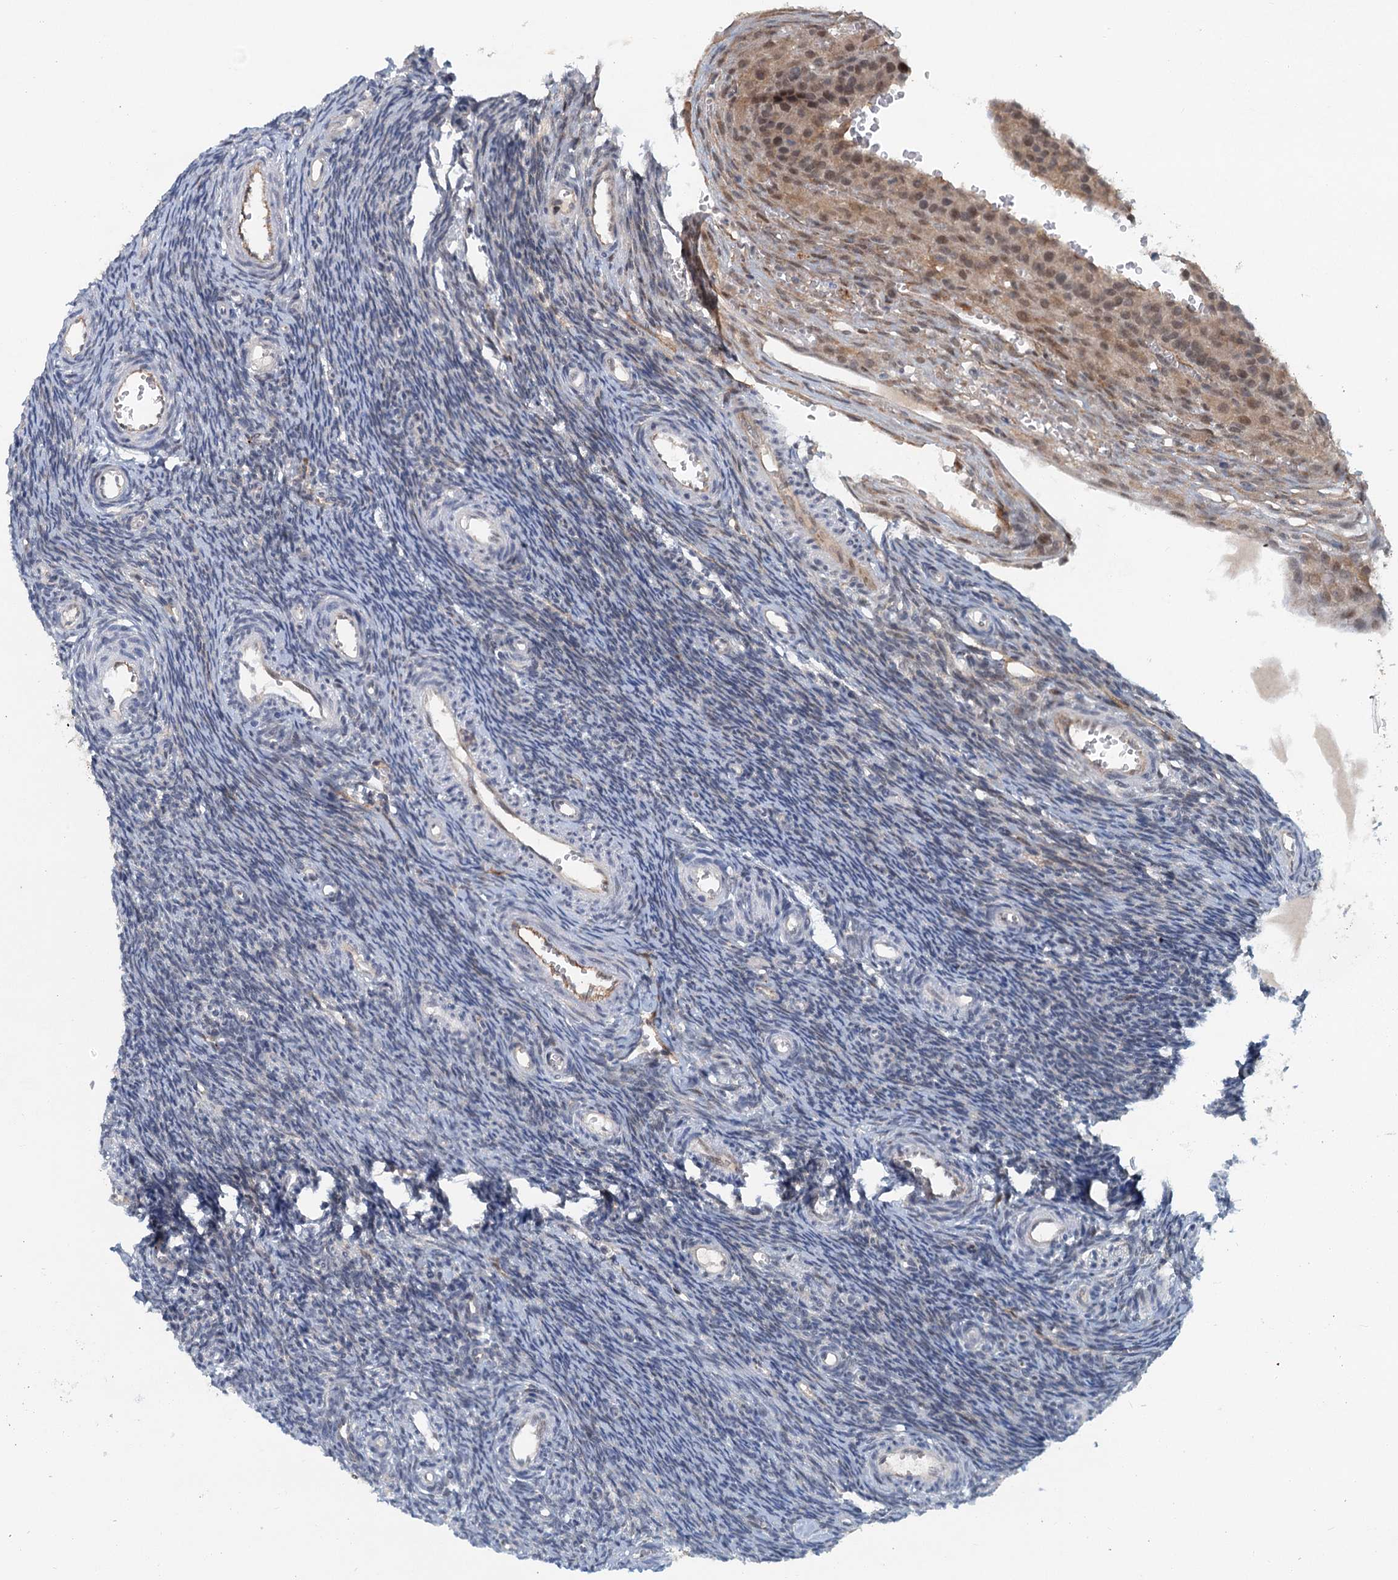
{"staining": {"intensity": "negative", "quantity": "none", "location": "none"}, "tissue": "ovary", "cell_type": "Ovarian stroma cells", "image_type": "normal", "snomed": [{"axis": "morphology", "description": "Normal tissue, NOS"}, {"axis": "topography", "description": "Ovary"}], "caption": "Immunohistochemistry (IHC) image of unremarkable ovary: ovary stained with DAB (3,3'-diaminobenzidine) demonstrates no significant protein staining in ovarian stroma cells.", "gene": "TAS2R42", "patient": {"sex": "female", "age": 39}}